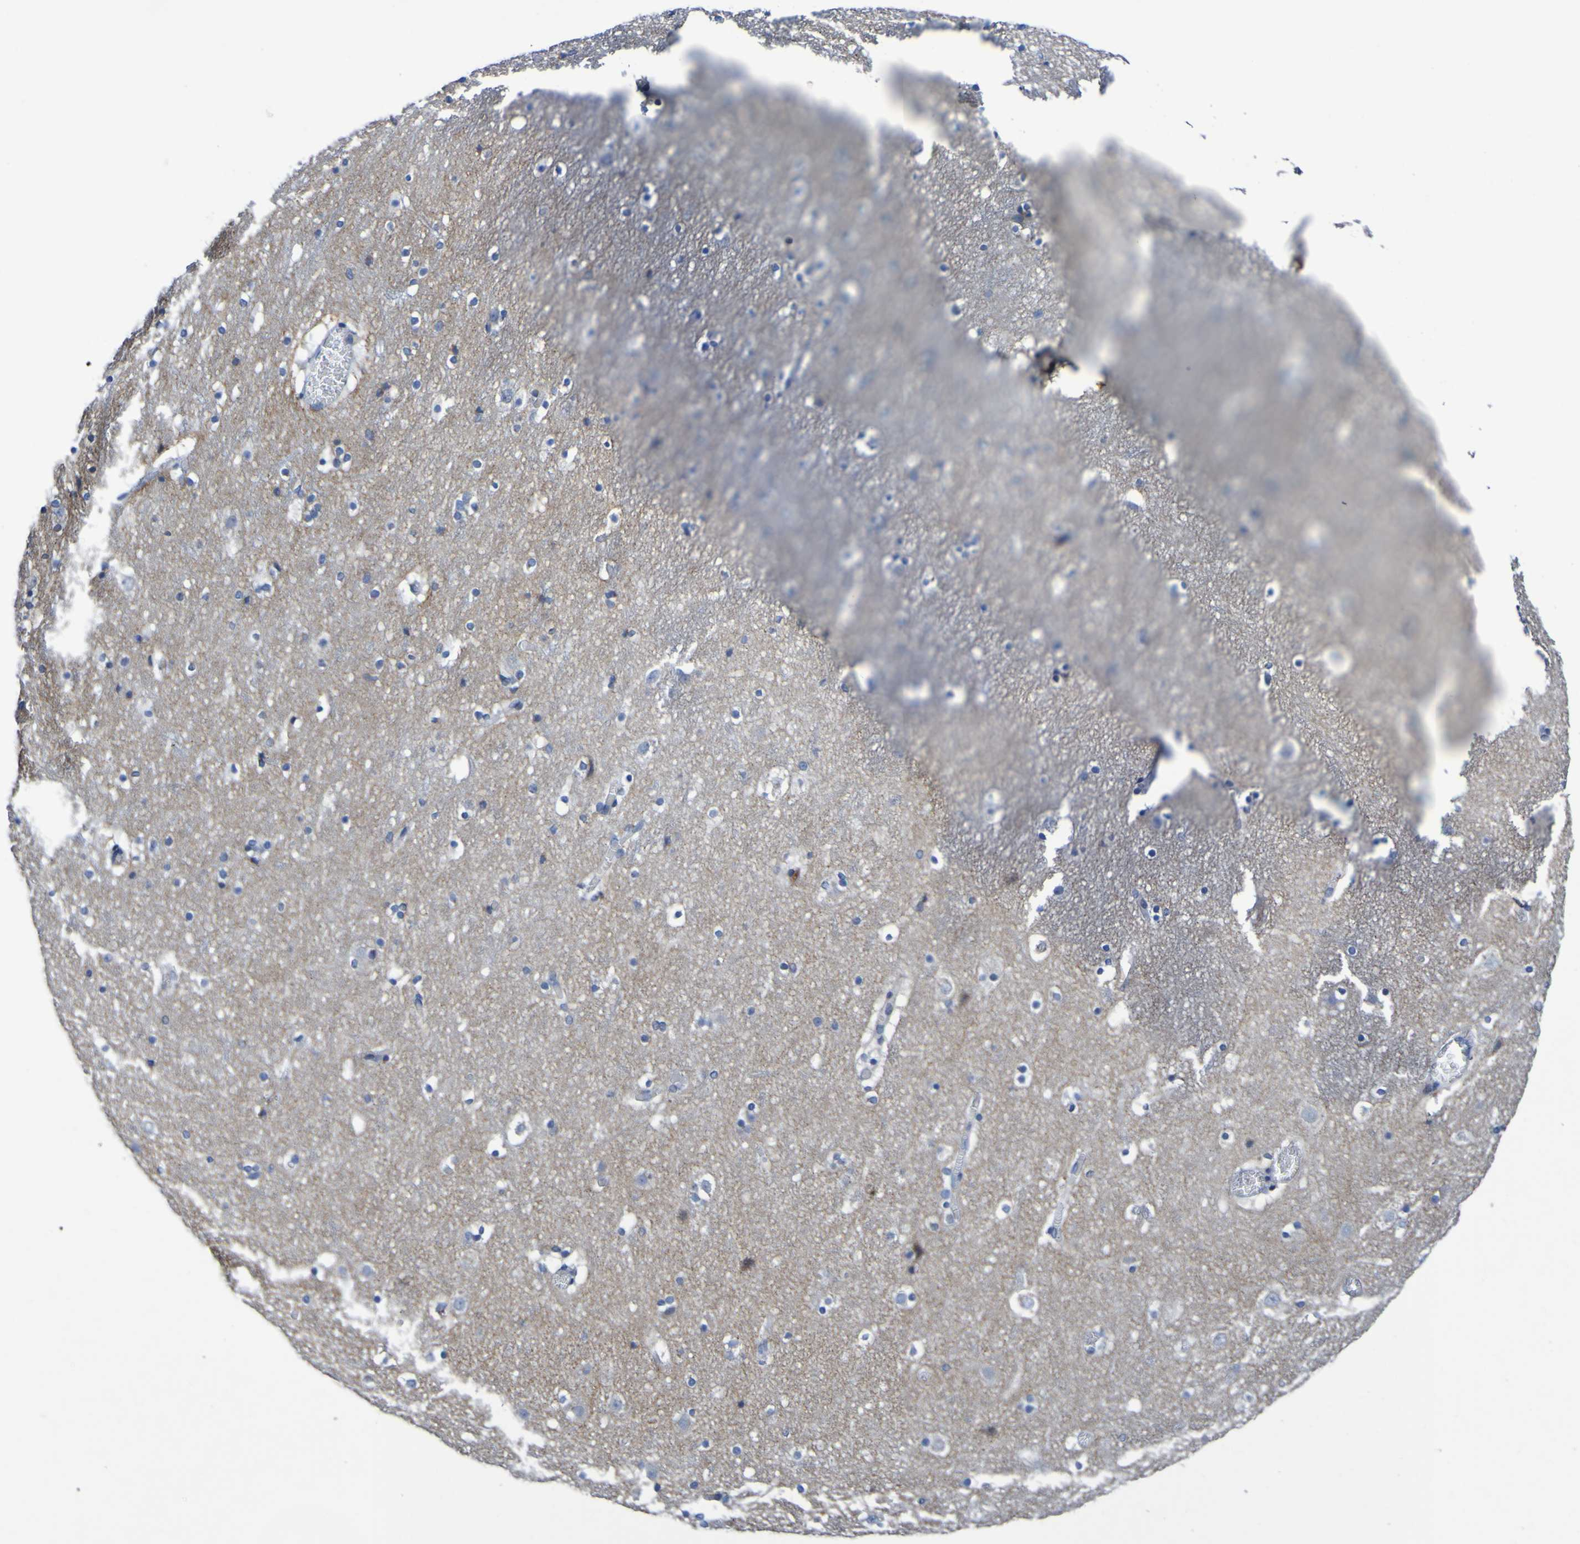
{"staining": {"intensity": "weak", "quantity": "<25%", "location": "cytoplasmic/membranous"}, "tissue": "cerebral cortex", "cell_type": "Endothelial cells", "image_type": "normal", "snomed": [{"axis": "morphology", "description": "Normal tissue, NOS"}, {"axis": "topography", "description": "Cerebral cortex"}], "caption": "IHC image of unremarkable human cerebral cortex stained for a protein (brown), which displays no staining in endothelial cells.", "gene": "C11orf24", "patient": {"sex": "male", "age": 45}}